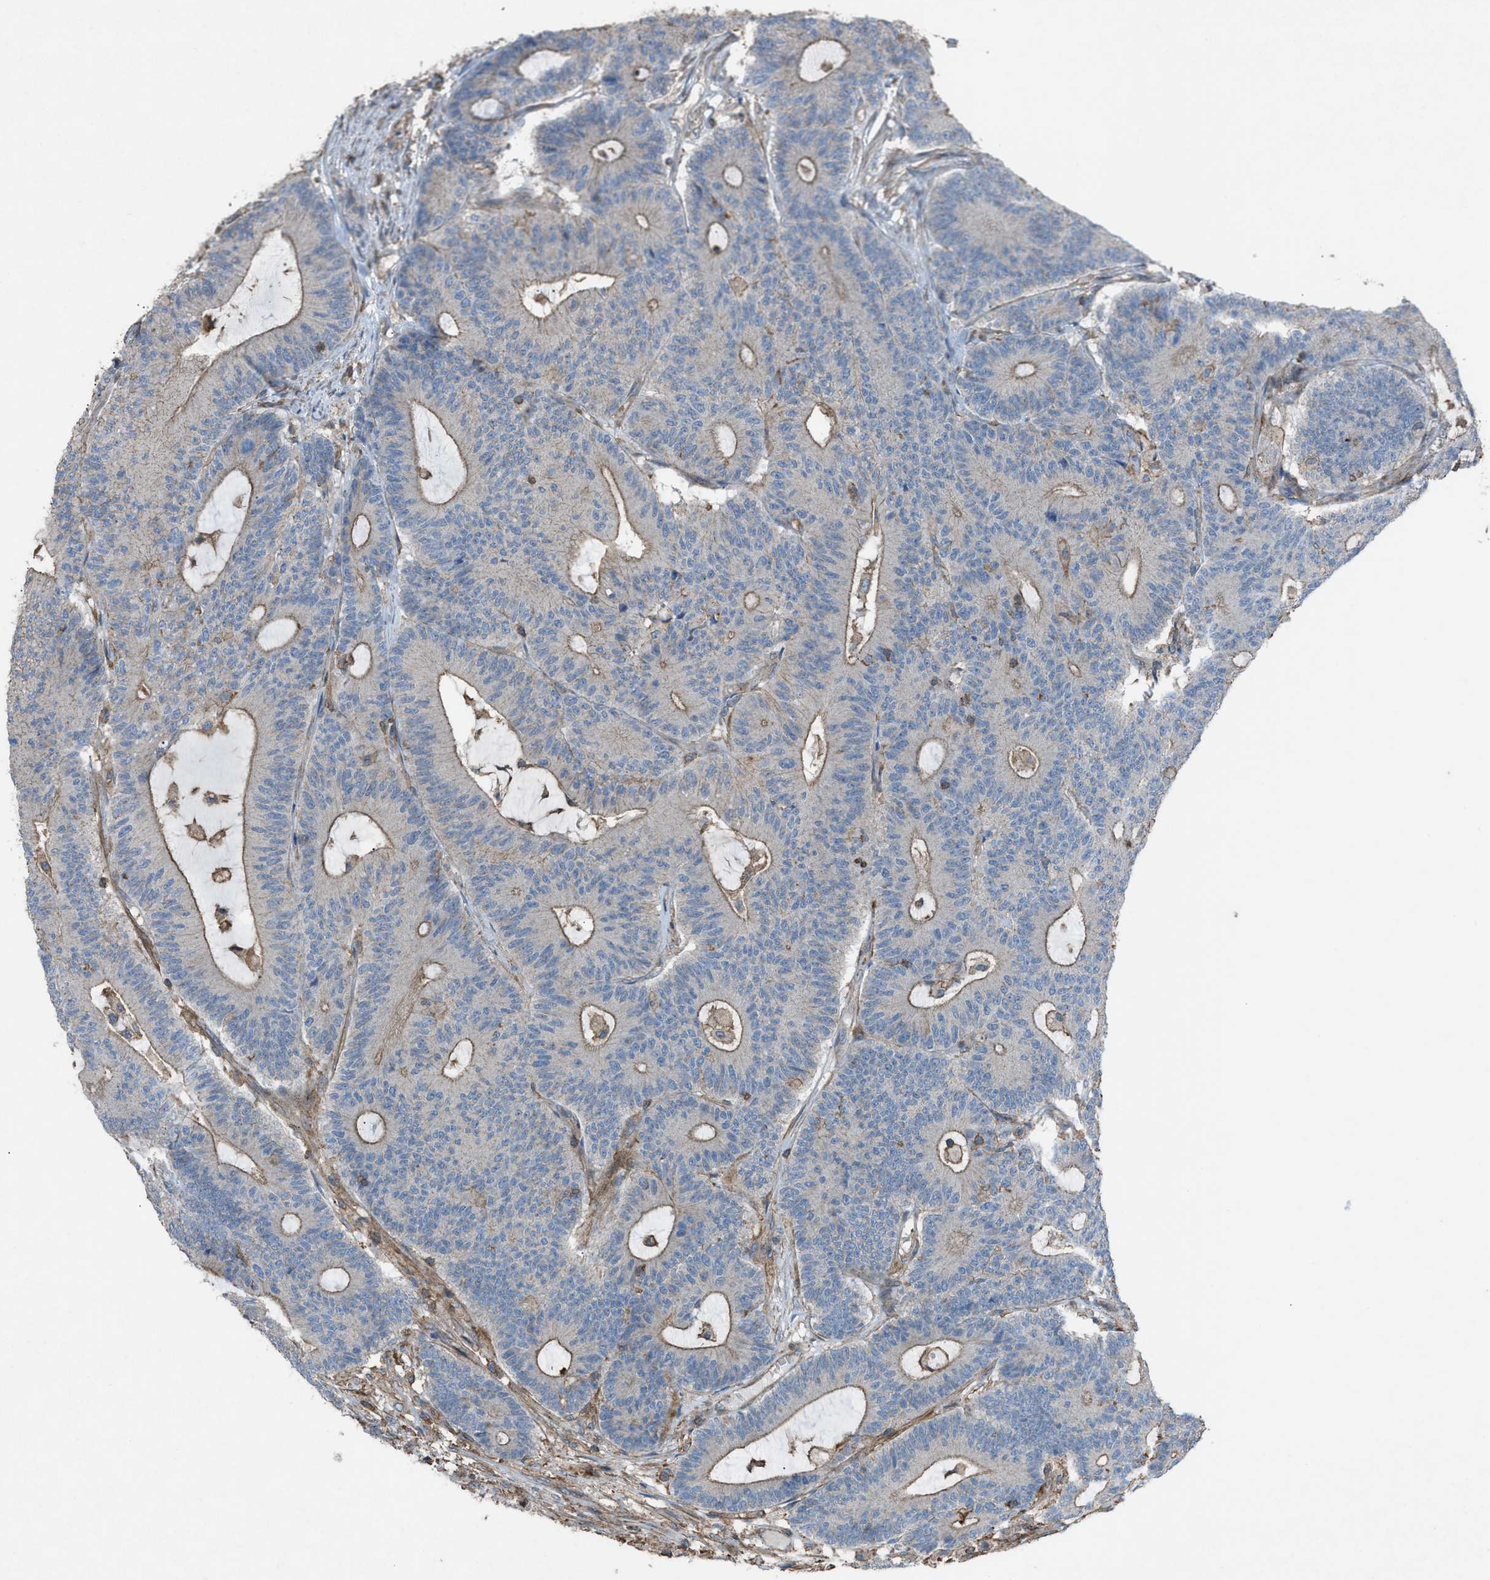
{"staining": {"intensity": "weak", "quantity": ">75%", "location": "cytoplasmic/membranous"}, "tissue": "colorectal cancer", "cell_type": "Tumor cells", "image_type": "cancer", "snomed": [{"axis": "morphology", "description": "Adenocarcinoma, NOS"}, {"axis": "topography", "description": "Colon"}], "caption": "IHC photomicrograph of human colorectal cancer stained for a protein (brown), which shows low levels of weak cytoplasmic/membranous expression in approximately >75% of tumor cells.", "gene": "NCK2", "patient": {"sex": "female", "age": 84}}